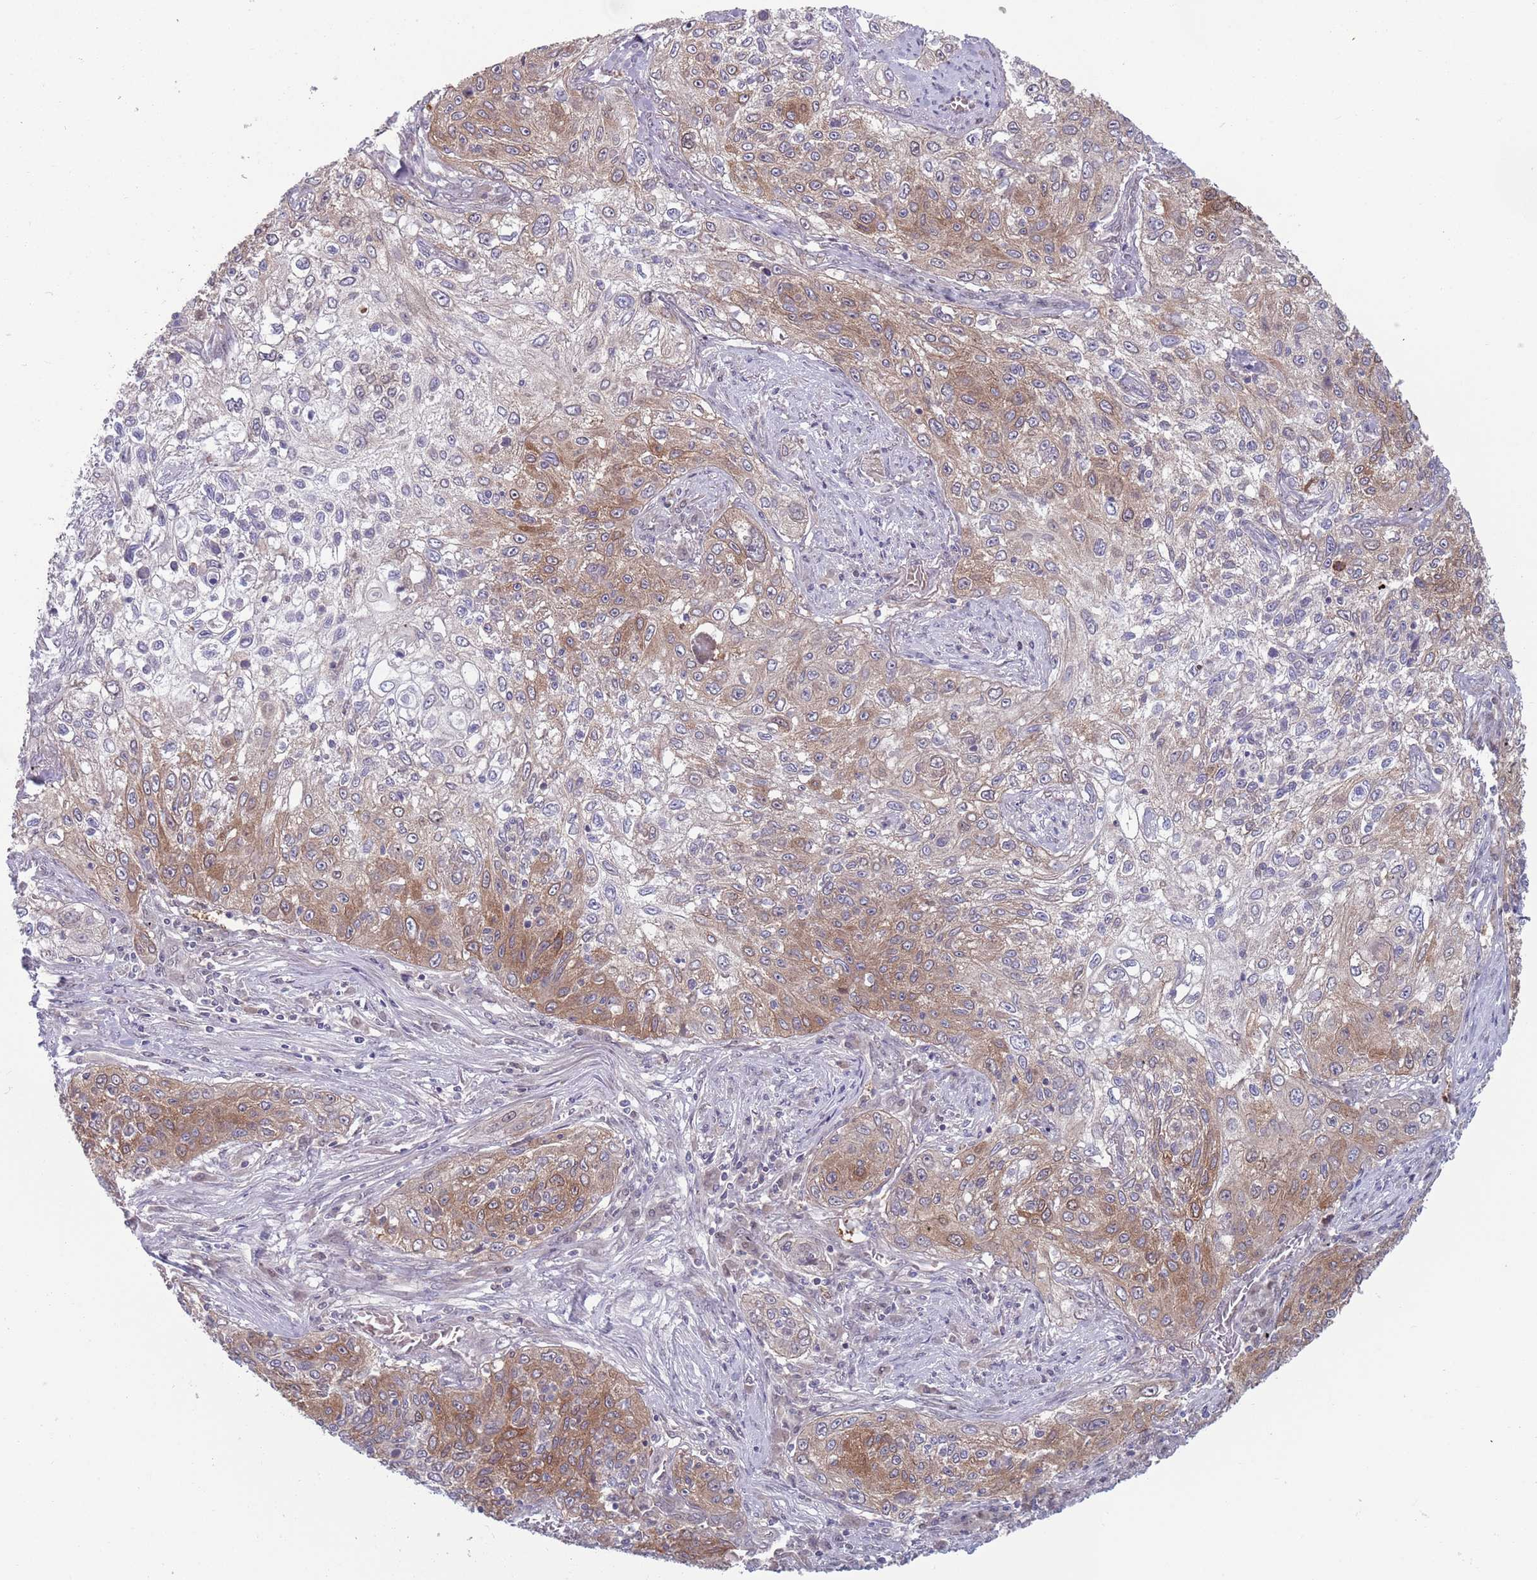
{"staining": {"intensity": "moderate", "quantity": "25%-75%", "location": "cytoplasmic/membranous"}, "tissue": "lung cancer", "cell_type": "Tumor cells", "image_type": "cancer", "snomed": [{"axis": "morphology", "description": "Squamous cell carcinoma, NOS"}, {"axis": "topography", "description": "Lung"}], "caption": "This is an image of immunohistochemistry staining of lung cancer (squamous cell carcinoma), which shows moderate staining in the cytoplasmic/membranous of tumor cells.", "gene": "CLNS1A", "patient": {"sex": "female", "age": 69}}